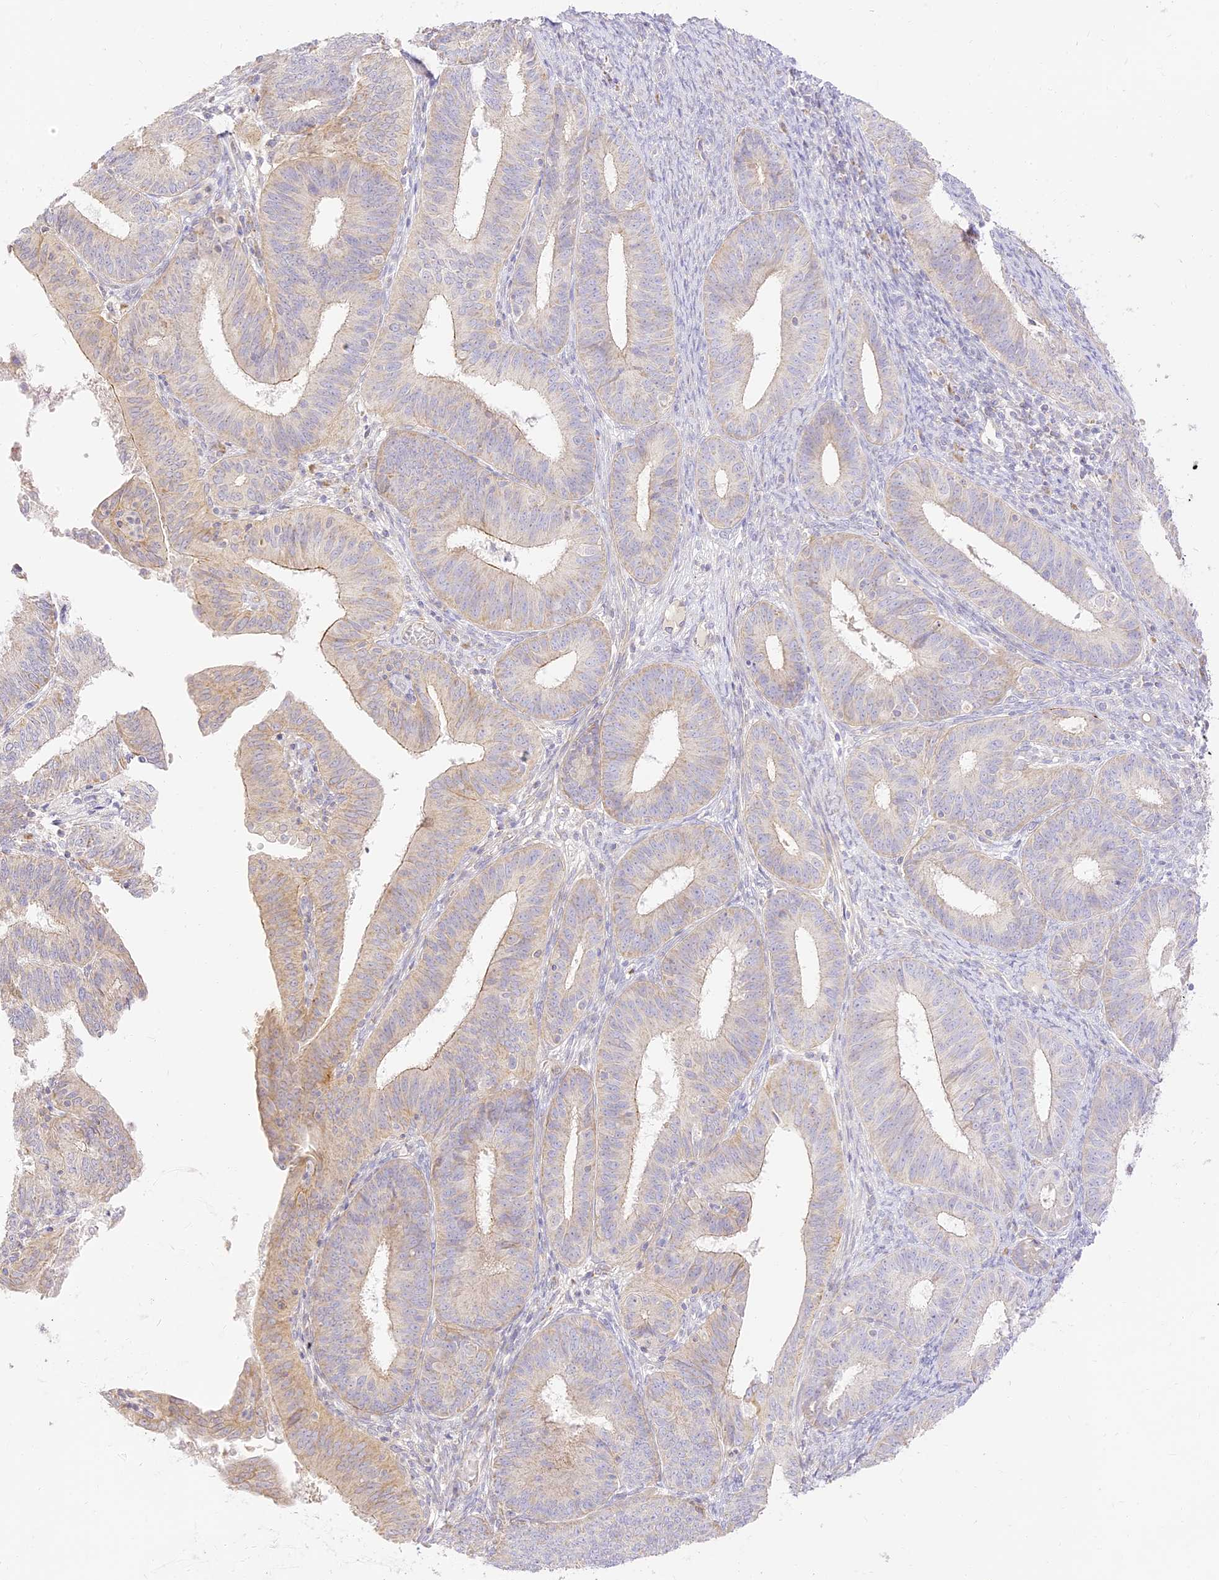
{"staining": {"intensity": "moderate", "quantity": "<25%", "location": "cytoplasmic/membranous"}, "tissue": "endometrial cancer", "cell_type": "Tumor cells", "image_type": "cancer", "snomed": [{"axis": "morphology", "description": "Adenocarcinoma, NOS"}, {"axis": "topography", "description": "Endometrium"}], "caption": "Brown immunohistochemical staining in human endometrial adenocarcinoma demonstrates moderate cytoplasmic/membranous staining in about <25% of tumor cells. The staining was performed using DAB to visualize the protein expression in brown, while the nuclei were stained in blue with hematoxylin (Magnification: 20x).", "gene": "LRRC15", "patient": {"sex": "female", "age": 51}}